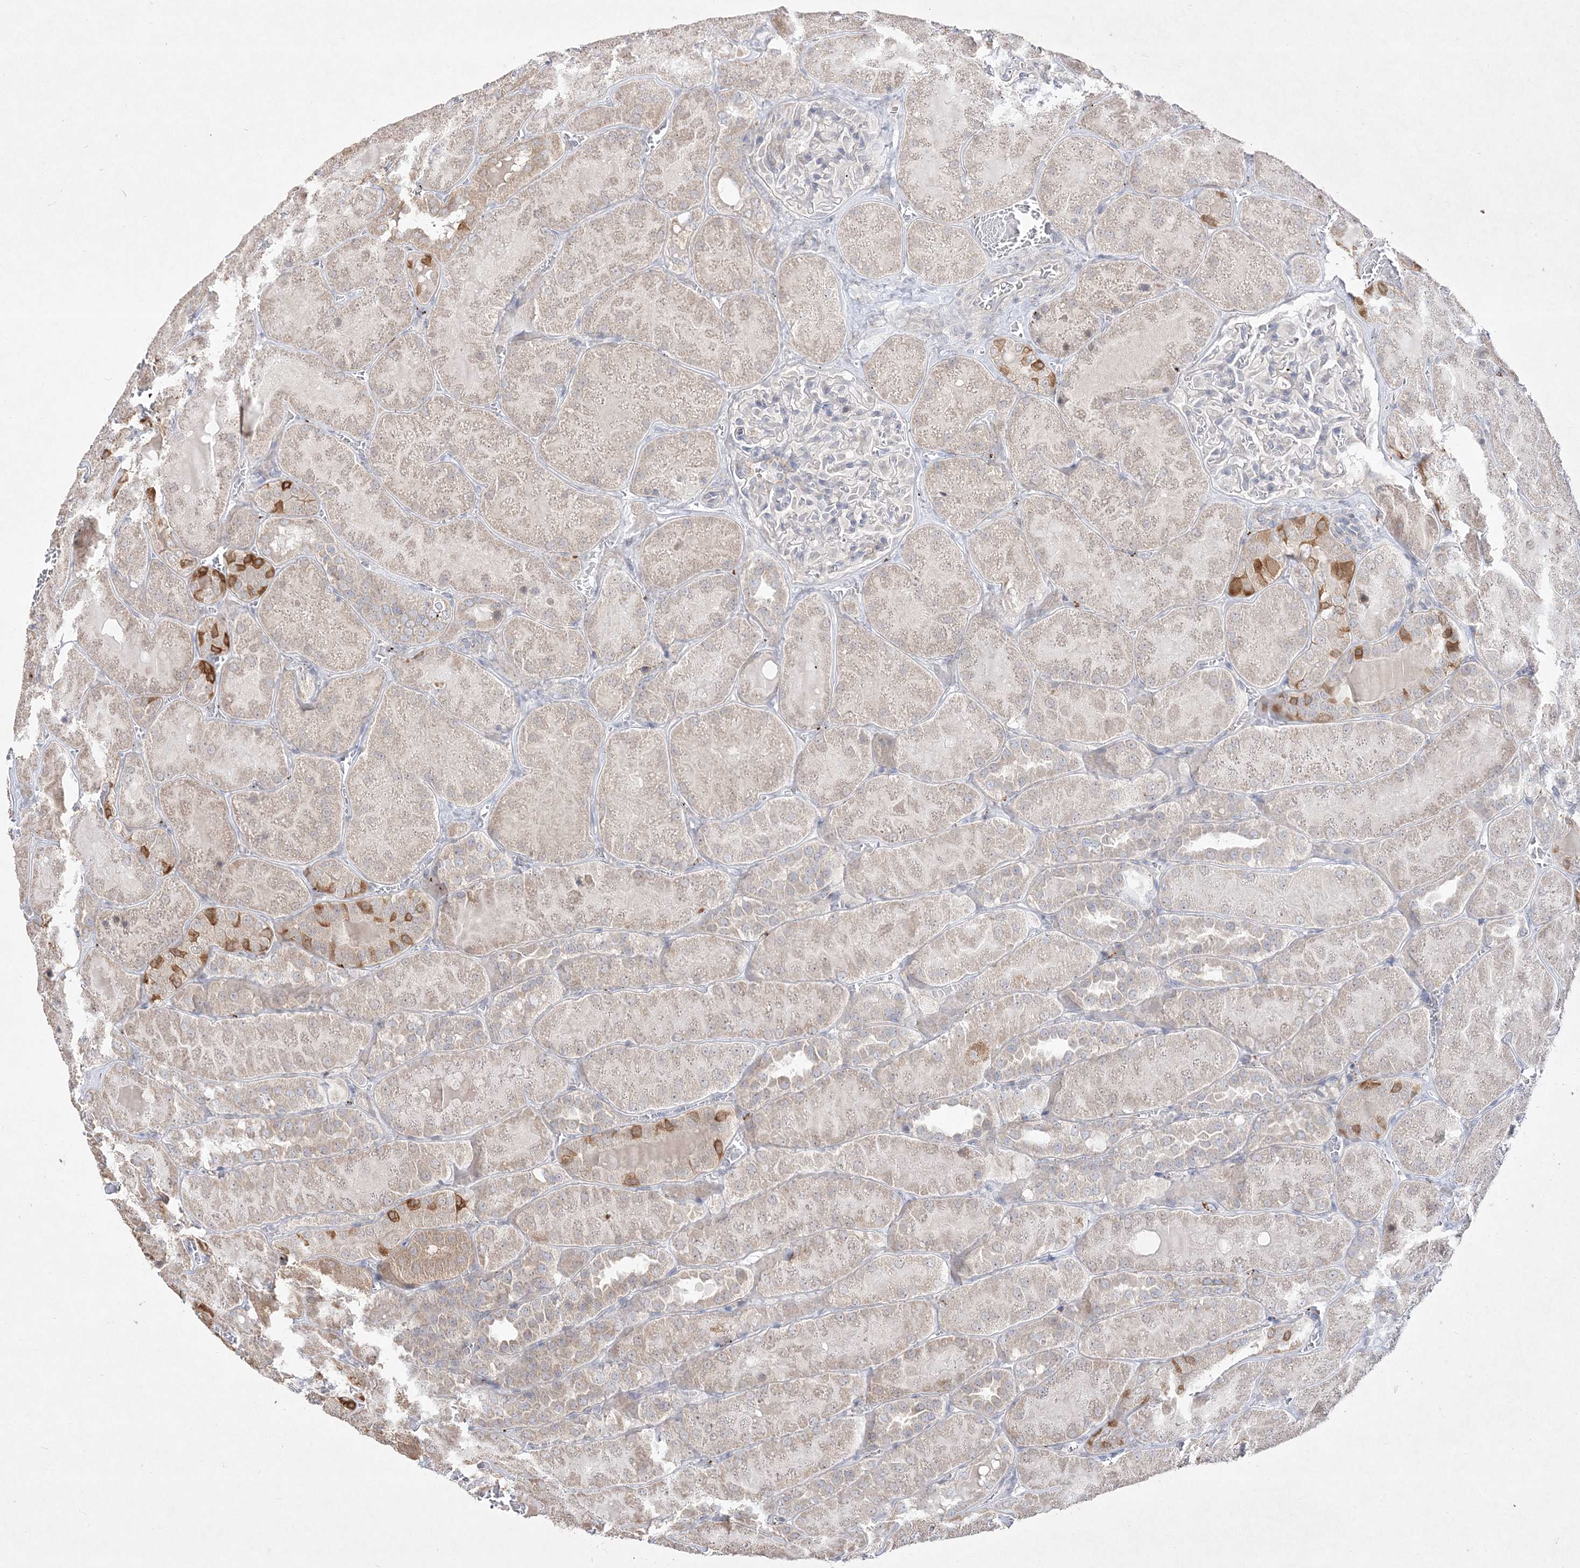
{"staining": {"intensity": "negative", "quantity": "none", "location": "none"}, "tissue": "kidney", "cell_type": "Cells in glomeruli", "image_type": "normal", "snomed": [{"axis": "morphology", "description": "Normal tissue, NOS"}, {"axis": "topography", "description": "Kidney"}], "caption": "This is an immunohistochemistry photomicrograph of normal kidney. There is no positivity in cells in glomeruli.", "gene": "CLNK", "patient": {"sex": "male", "age": 28}}